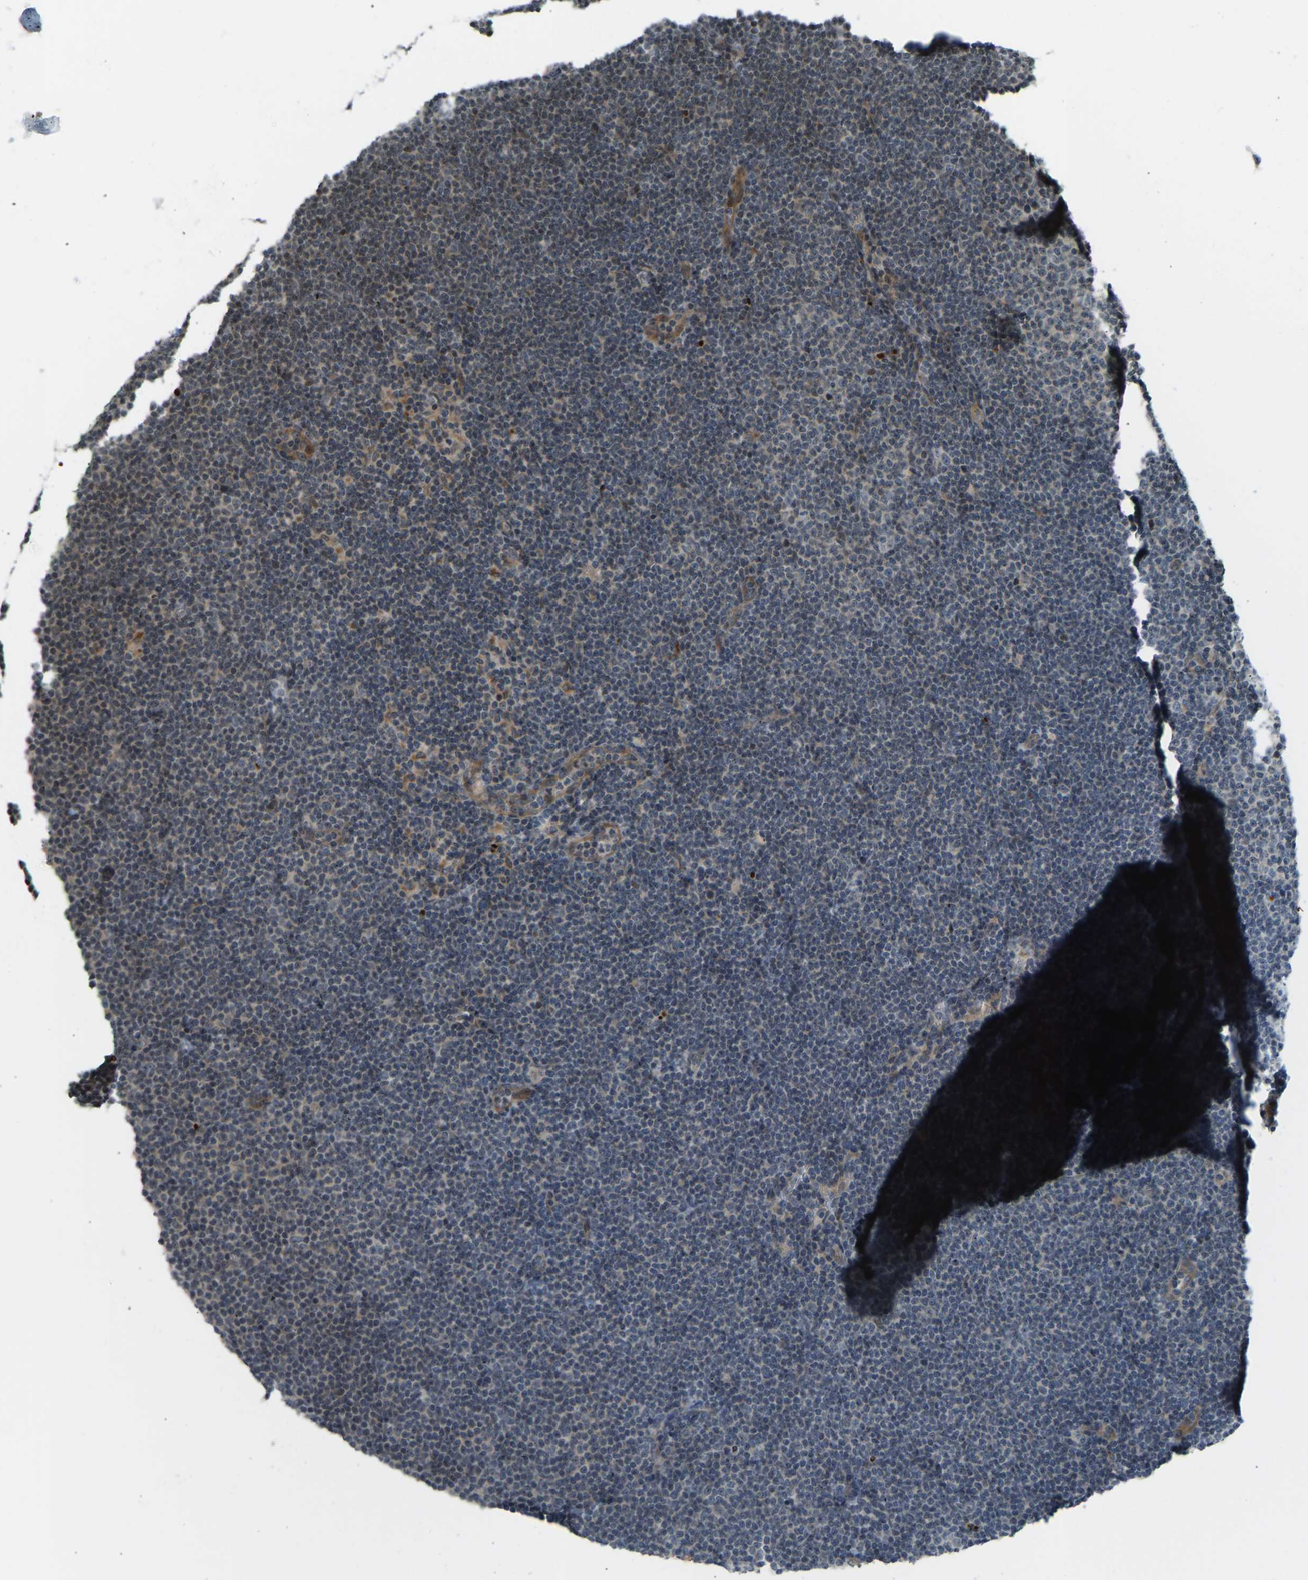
{"staining": {"intensity": "negative", "quantity": "none", "location": "none"}, "tissue": "lymphoma", "cell_type": "Tumor cells", "image_type": "cancer", "snomed": [{"axis": "morphology", "description": "Malignant lymphoma, non-Hodgkin's type, Low grade"}, {"axis": "topography", "description": "Lymph node"}], "caption": "This is a micrograph of IHC staining of low-grade malignant lymphoma, non-Hodgkin's type, which shows no staining in tumor cells.", "gene": "SVOPL", "patient": {"sex": "female", "age": 53}}